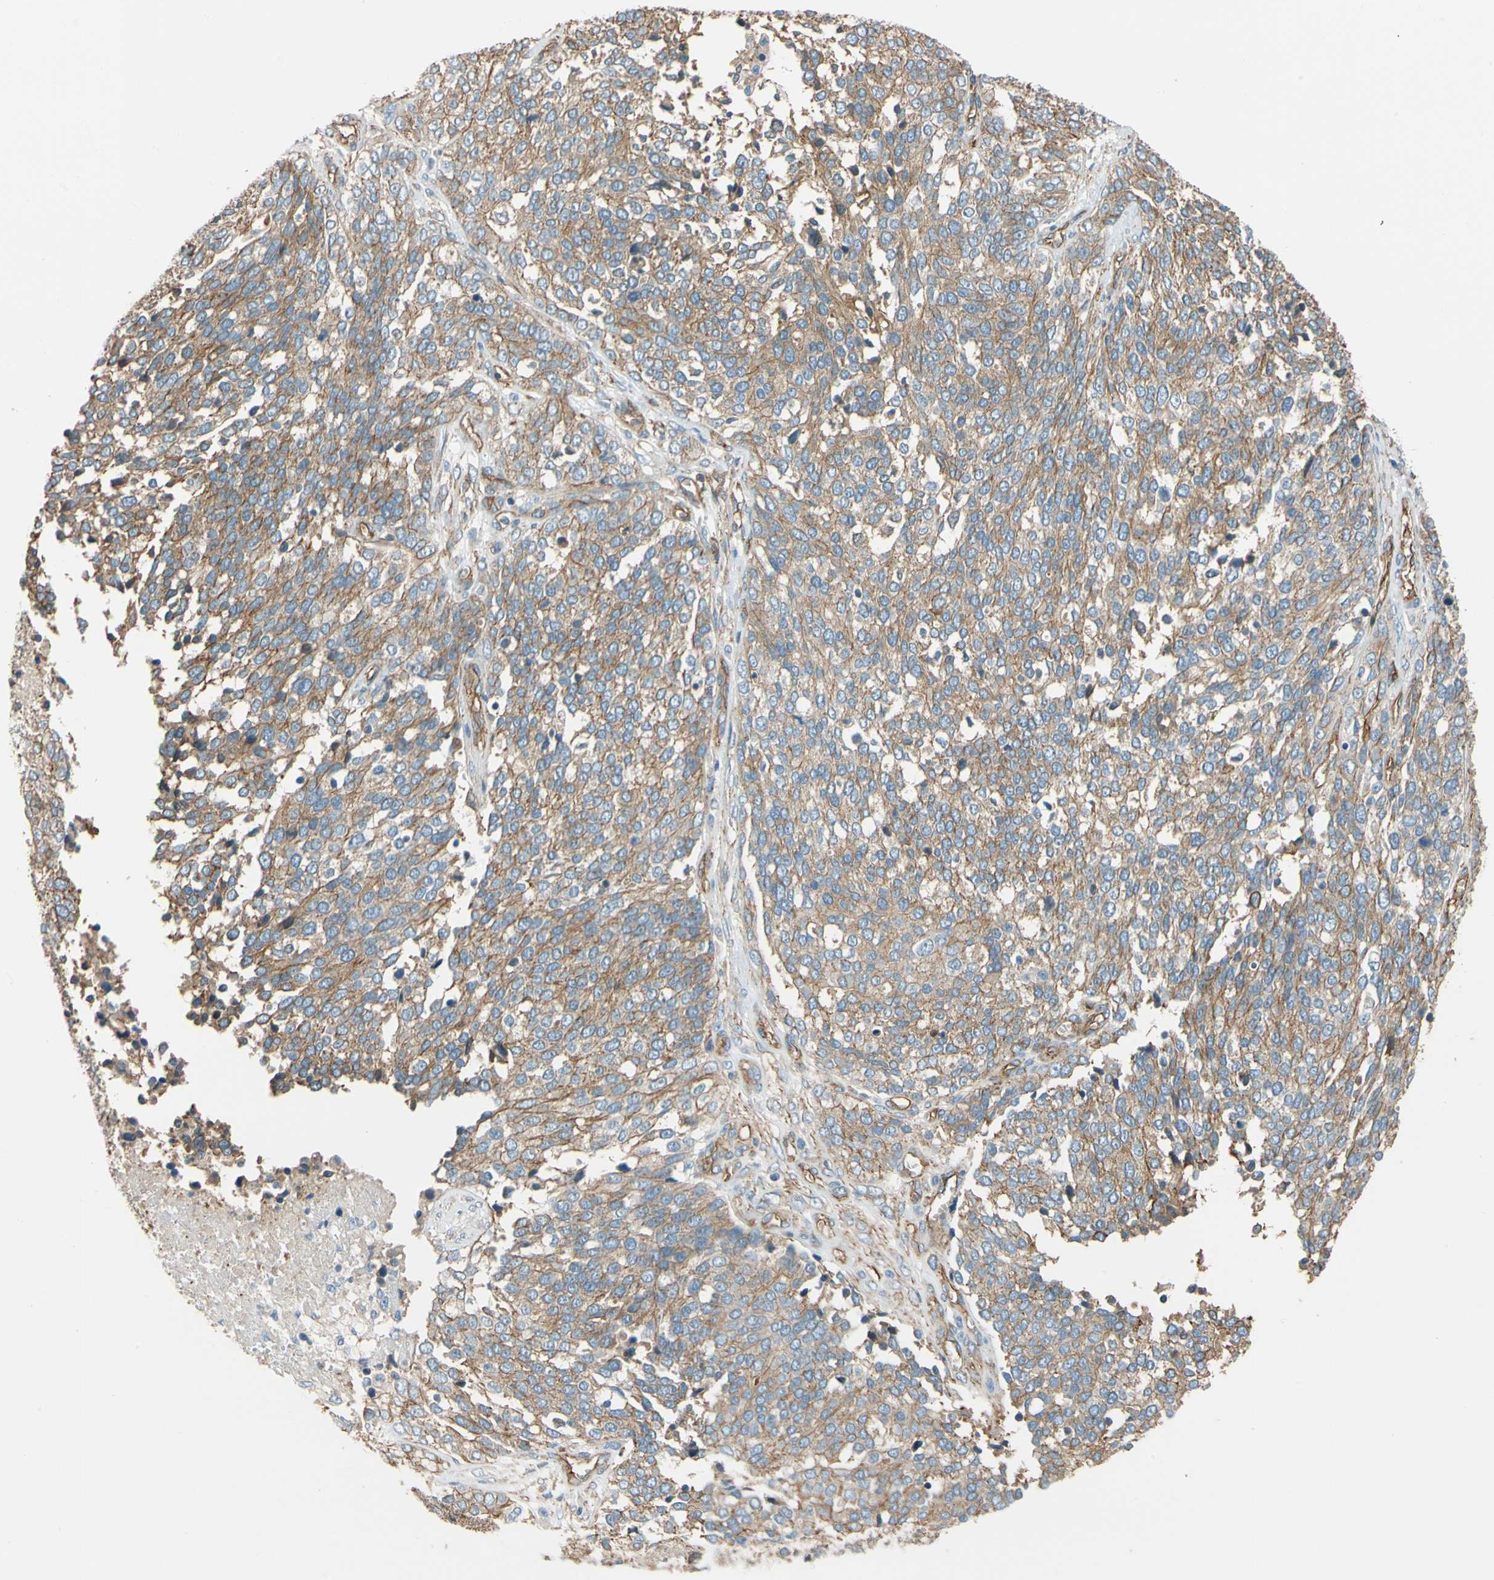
{"staining": {"intensity": "moderate", "quantity": "25%-75%", "location": "cytoplasmic/membranous"}, "tissue": "ovarian cancer", "cell_type": "Tumor cells", "image_type": "cancer", "snomed": [{"axis": "morphology", "description": "Cystadenocarcinoma, serous, NOS"}, {"axis": "topography", "description": "Ovary"}], "caption": "Serous cystadenocarcinoma (ovarian) stained for a protein exhibits moderate cytoplasmic/membranous positivity in tumor cells.", "gene": "SPTAN1", "patient": {"sex": "female", "age": 44}}